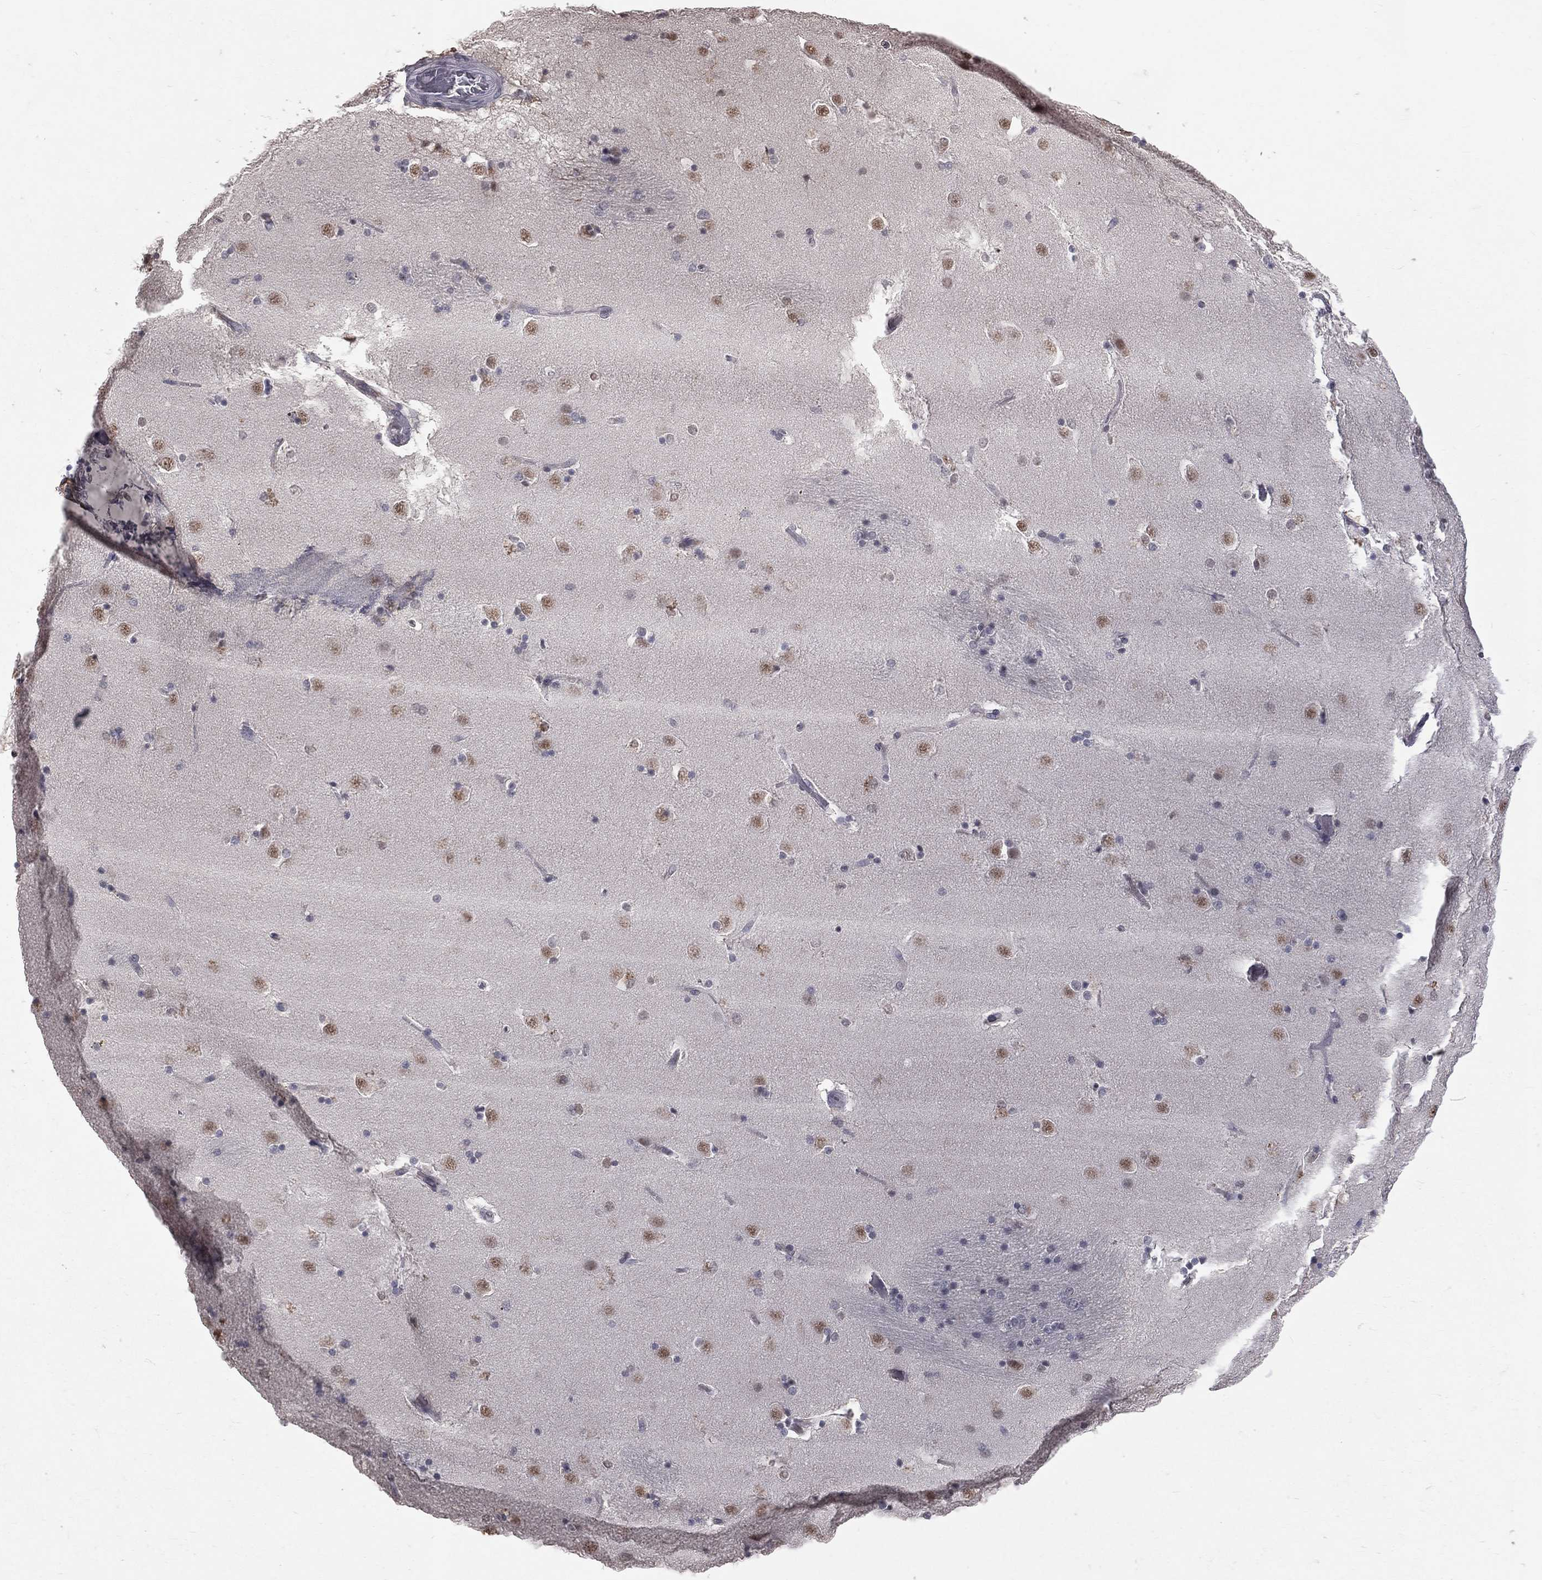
{"staining": {"intensity": "negative", "quantity": "none", "location": "none"}, "tissue": "caudate", "cell_type": "Glial cells", "image_type": "normal", "snomed": [{"axis": "morphology", "description": "Normal tissue, NOS"}, {"axis": "topography", "description": "Lateral ventricle wall"}], "caption": "Image shows no significant protein staining in glial cells of unremarkable caudate.", "gene": "DSG4", "patient": {"sex": "male", "age": 51}}